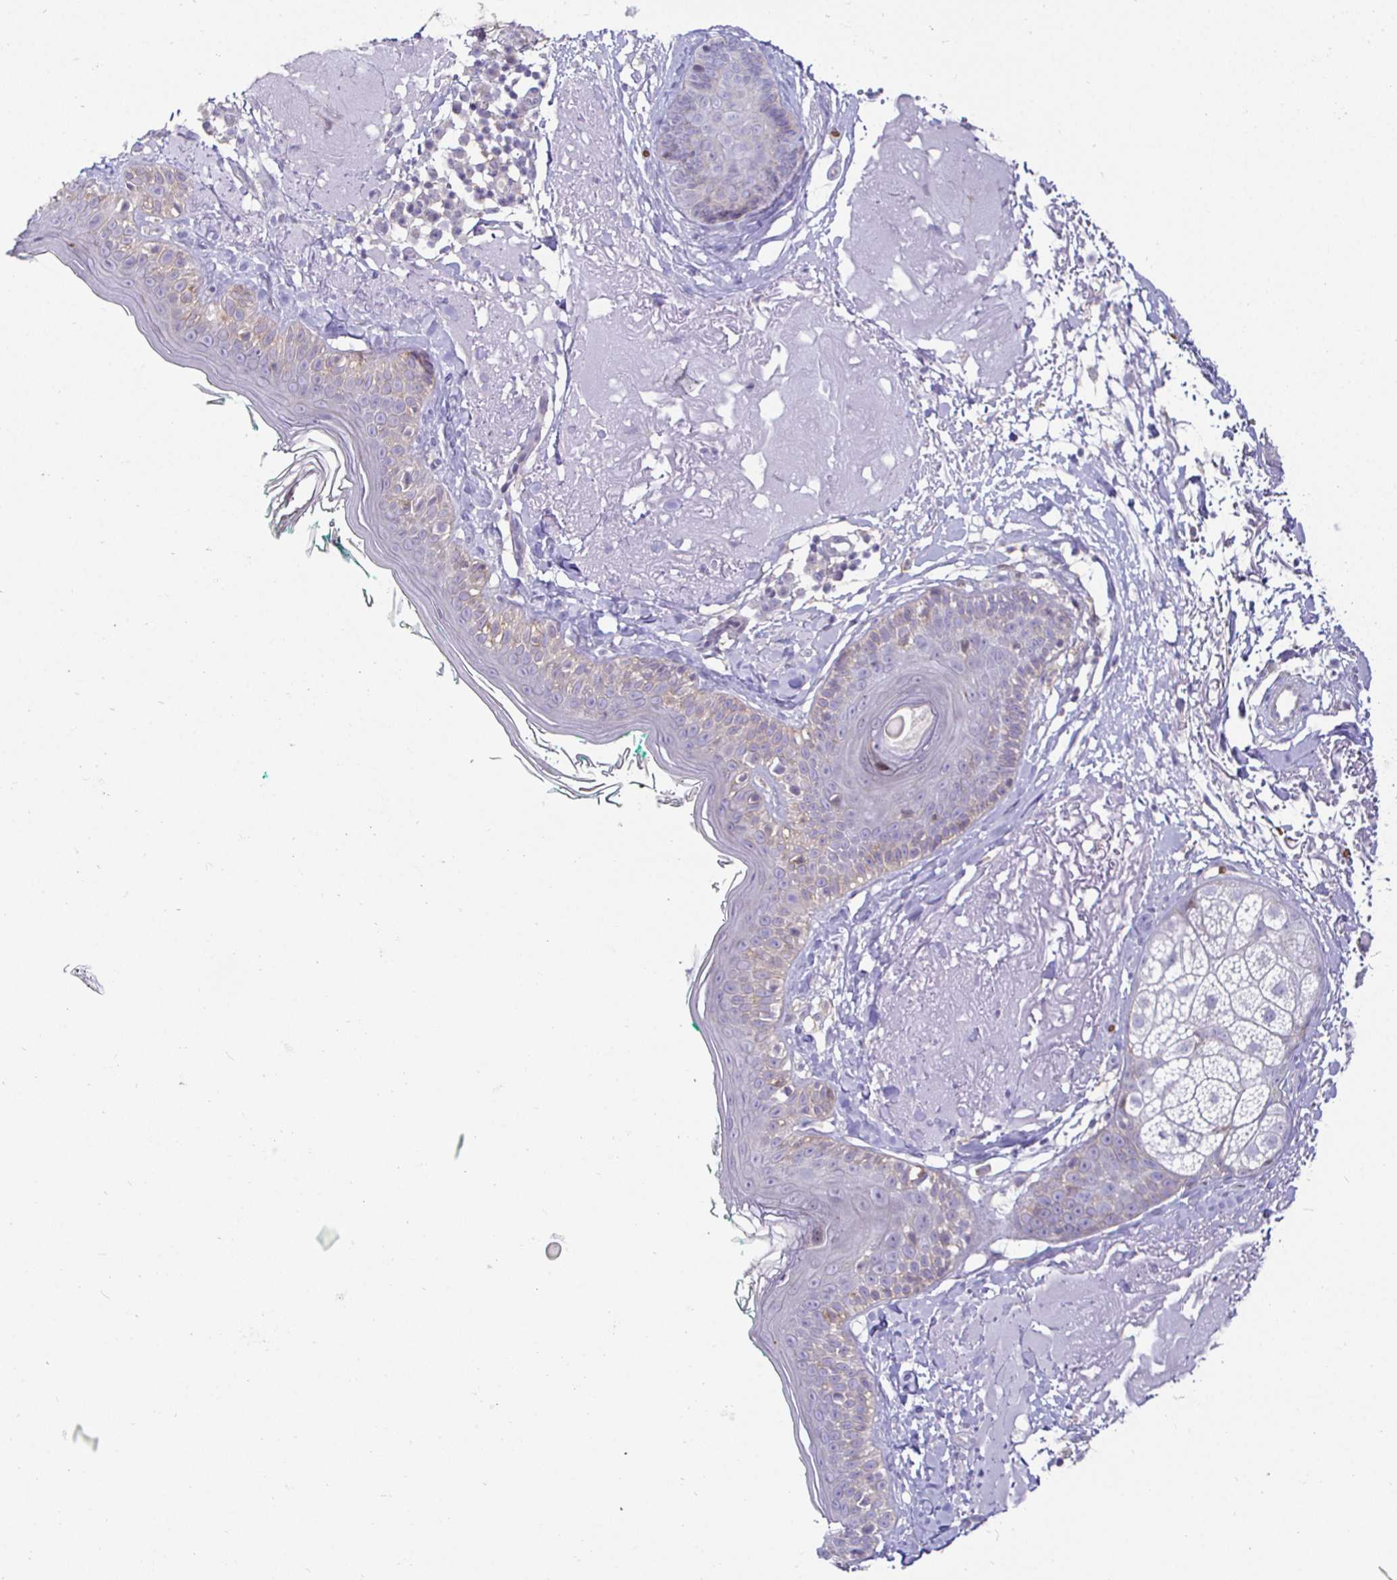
{"staining": {"intensity": "negative", "quantity": "none", "location": "none"}, "tissue": "skin", "cell_type": "Fibroblasts", "image_type": "normal", "snomed": [{"axis": "morphology", "description": "Normal tissue, NOS"}, {"axis": "topography", "description": "Skin"}], "caption": "An IHC image of benign skin is shown. There is no staining in fibroblasts of skin. (Stains: DAB (3,3'-diaminobenzidine) immunohistochemistry (IHC) with hematoxylin counter stain, Microscopy: brightfield microscopy at high magnification).", "gene": "SIRPA", "patient": {"sex": "male", "age": 73}}